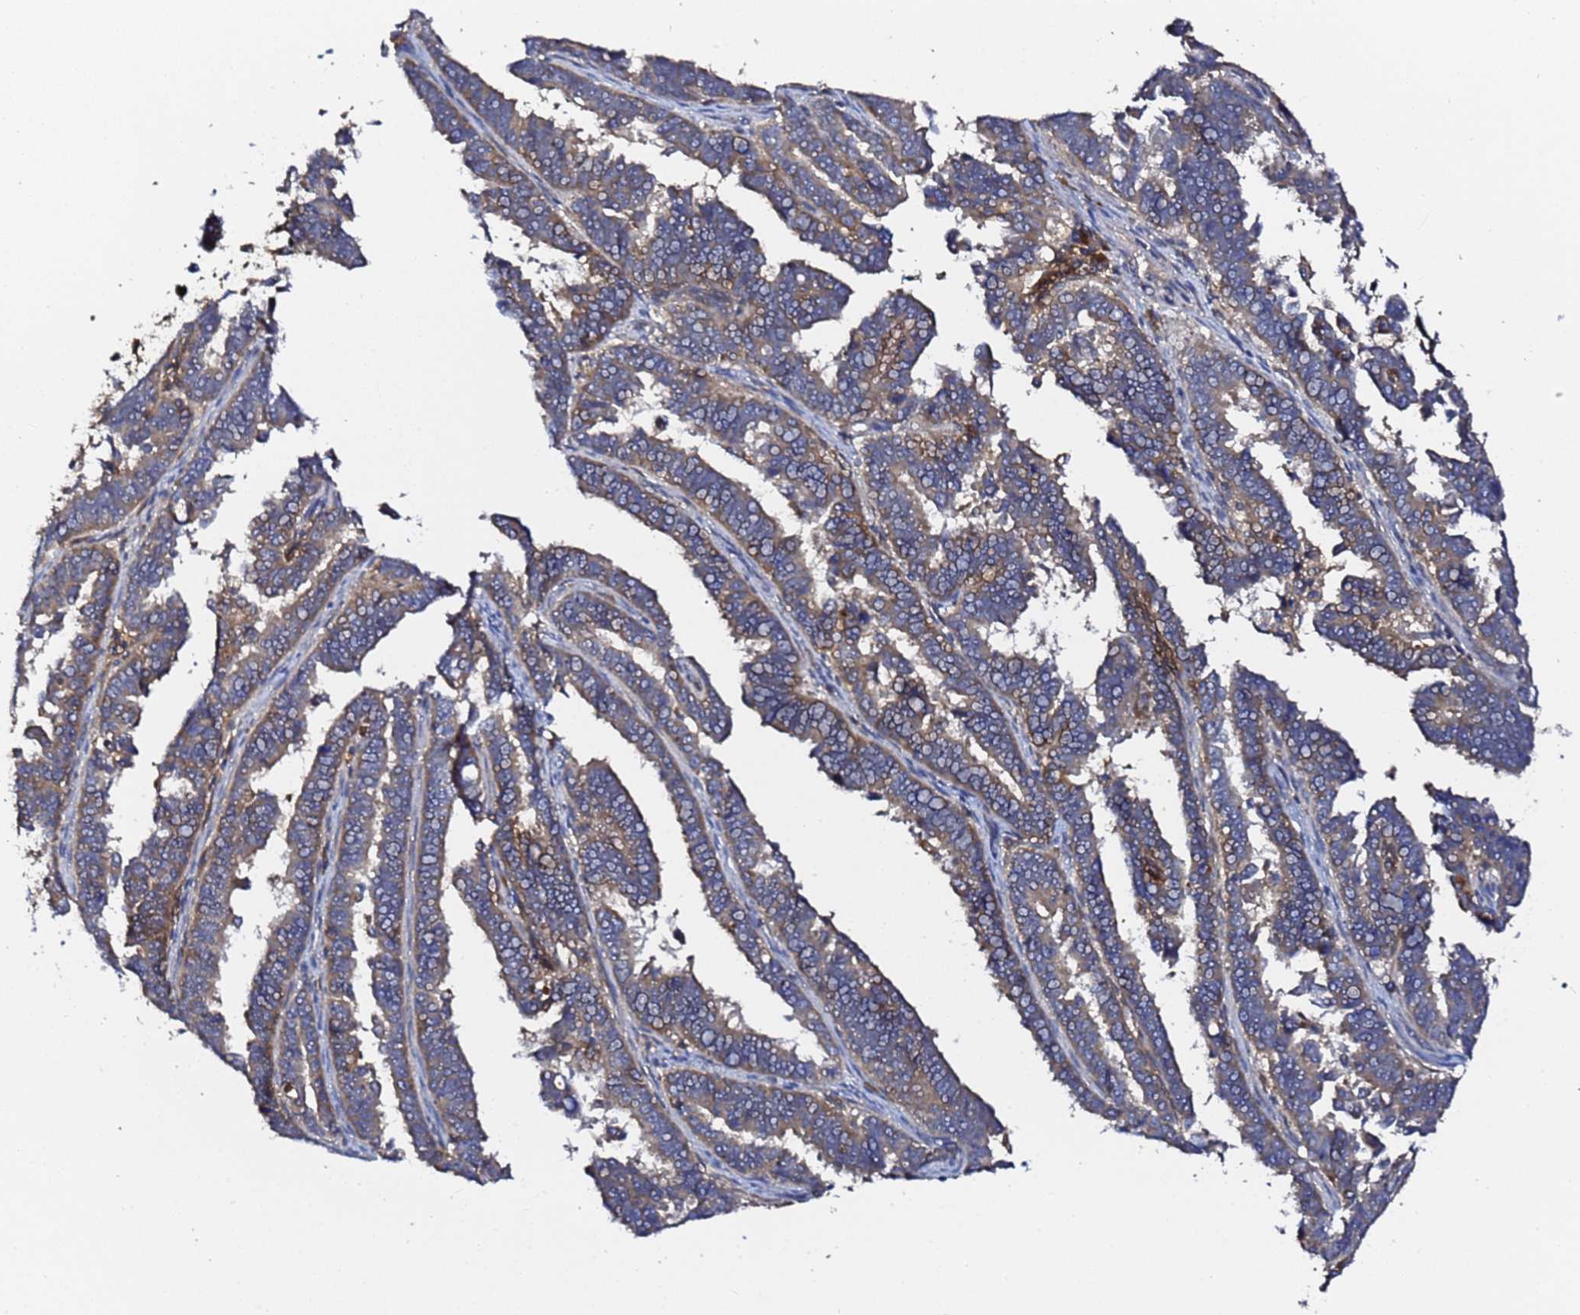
{"staining": {"intensity": "weak", "quantity": "25%-75%", "location": "cytoplasmic/membranous"}, "tissue": "endometrial cancer", "cell_type": "Tumor cells", "image_type": "cancer", "snomed": [{"axis": "morphology", "description": "Adenocarcinoma, NOS"}, {"axis": "topography", "description": "Endometrium"}], "caption": "This image shows immunohistochemistry (IHC) staining of endometrial cancer (adenocarcinoma), with low weak cytoplasmic/membranous staining in about 25%-75% of tumor cells.", "gene": "LRRC69", "patient": {"sex": "female", "age": 75}}